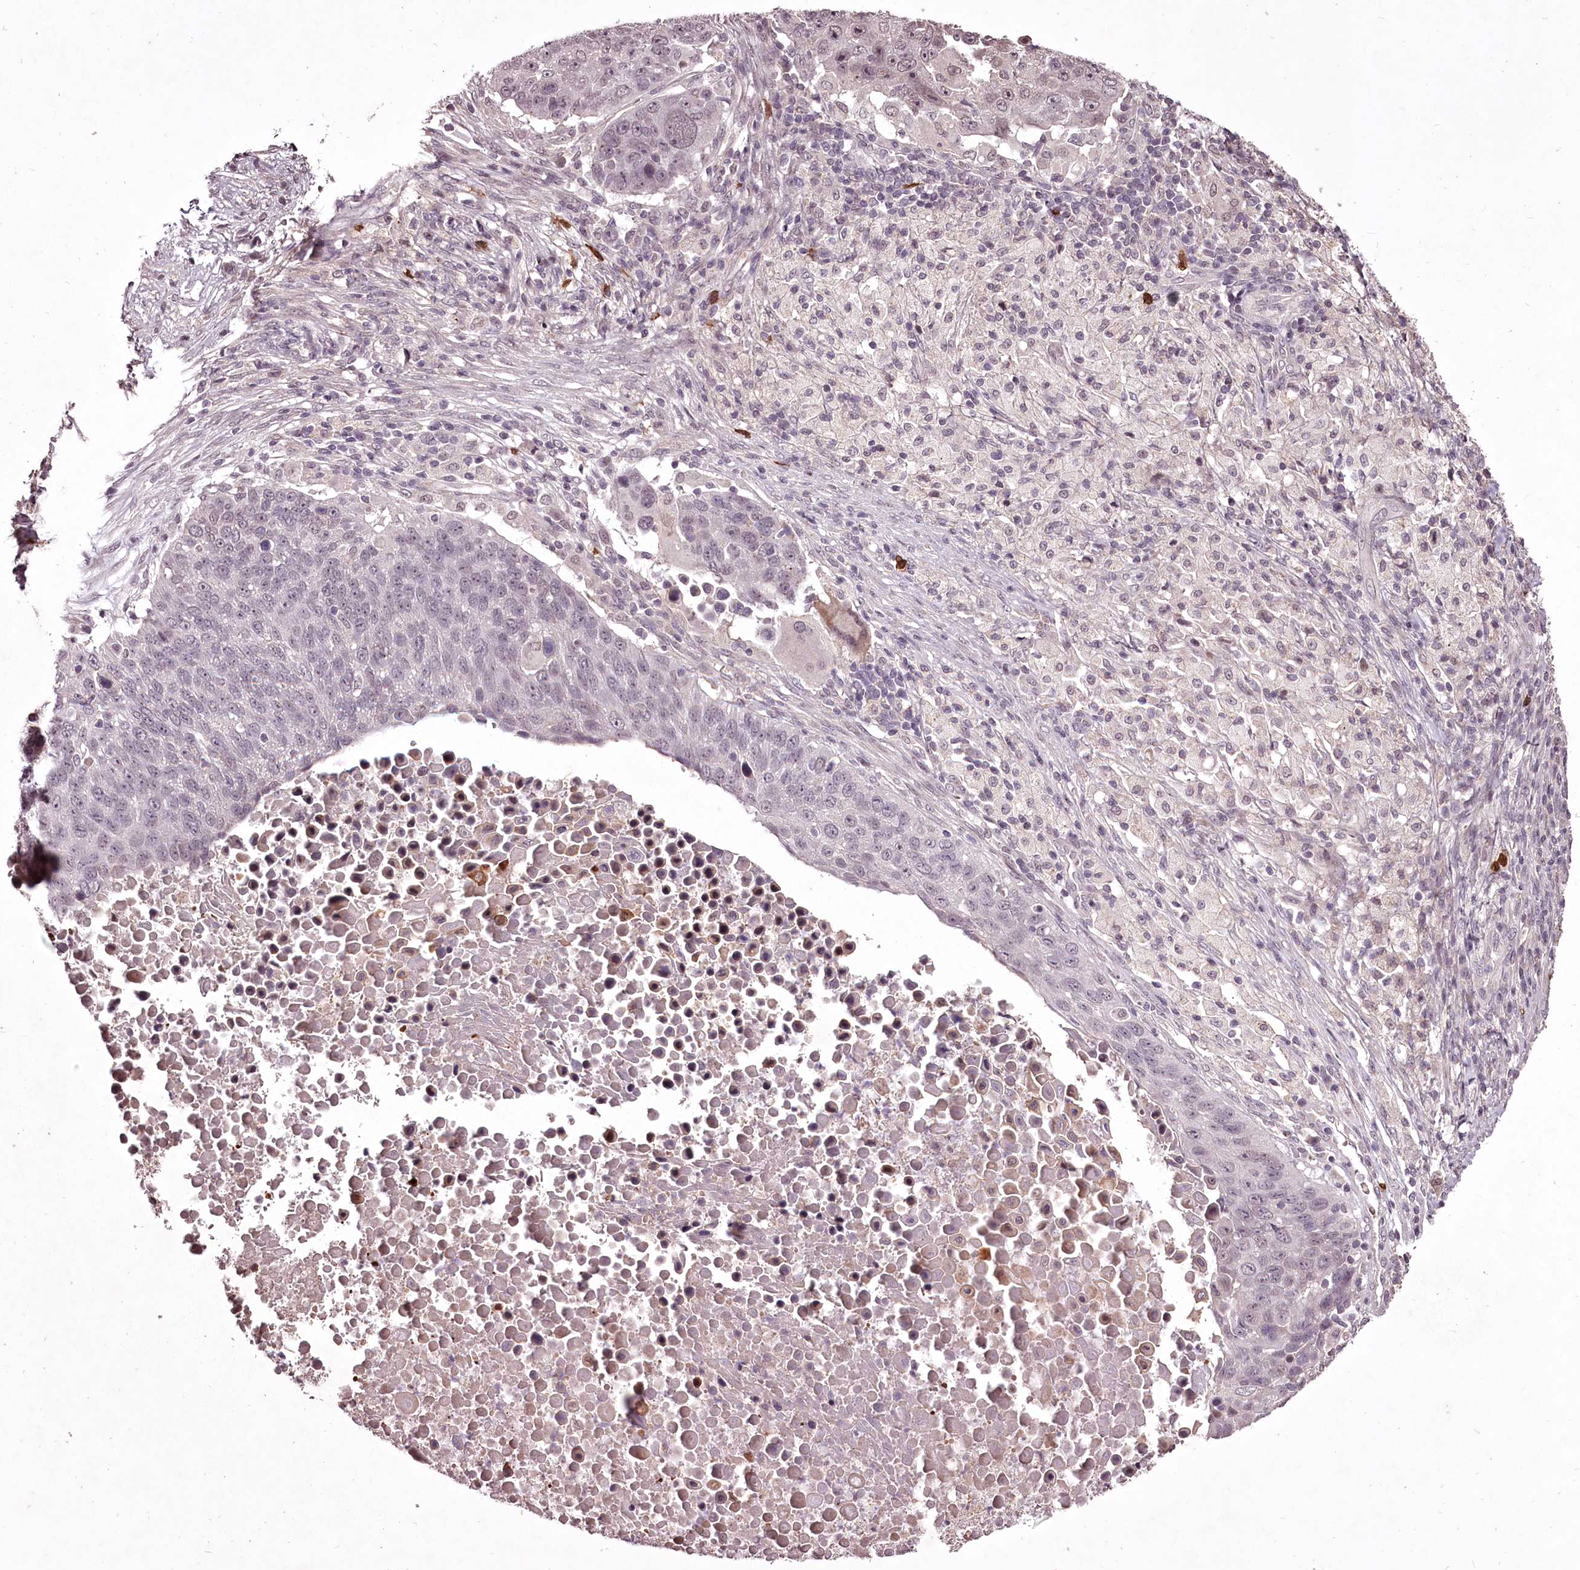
{"staining": {"intensity": "weak", "quantity": "<25%", "location": "nuclear"}, "tissue": "lung cancer", "cell_type": "Tumor cells", "image_type": "cancer", "snomed": [{"axis": "morphology", "description": "Normal tissue, NOS"}, {"axis": "morphology", "description": "Squamous cell carcinoma, NOS"}, {"axis": "topography", "description": "Lymph node"}, {"axis": "topography", "description": "Lung"}], "caption": "This photomicrograph is of lung cancer stained with IHC to label a protein in brown with the nuclei are counter-stained blue. There is no staining in tumor cells.", "gene": "ADRA1D", "patient": {"sex": "male", "age": 66}}